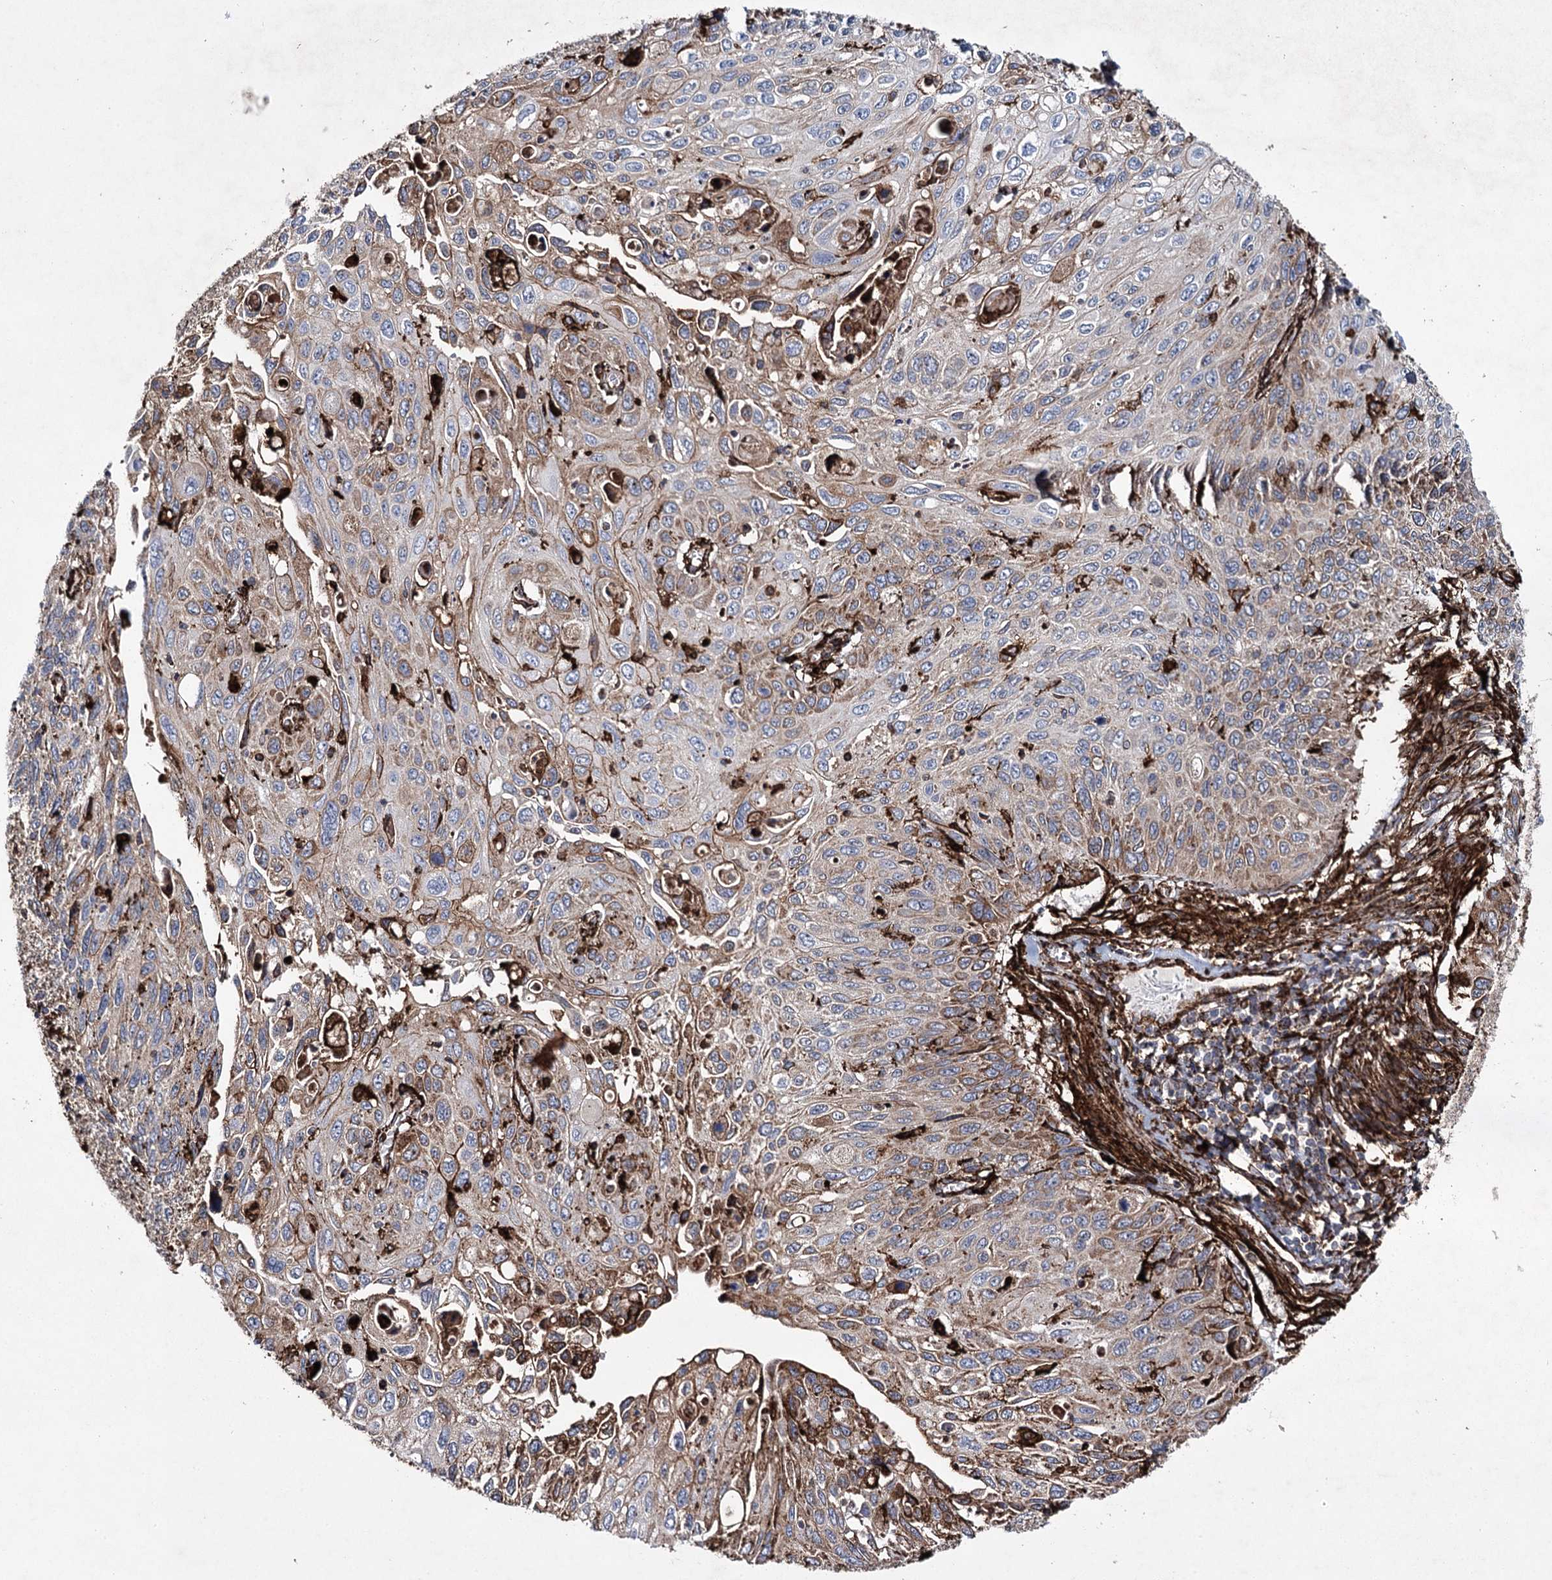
{"staining": {"intensity": "moderate", "quantity": "25%-75%", "location": "cytoplasmic/membranous"}, "tissue": "cervical cancer", "cell_type": "Tumor cells", "image_type": "cancer", "snomed": [{"axis": "morphology", "description": "Squamous cell carcinoma, NOS"}, {"axis": "topography", "description": "Cervix"}], "caption": "A brown stain shows moderate cytoplasmic/membranous positivity of a protein in cervical squamous cell carcinoma tumor cells.", "gene": "DCUN1D4", "patient": {"sex": "female", "age": 70}}